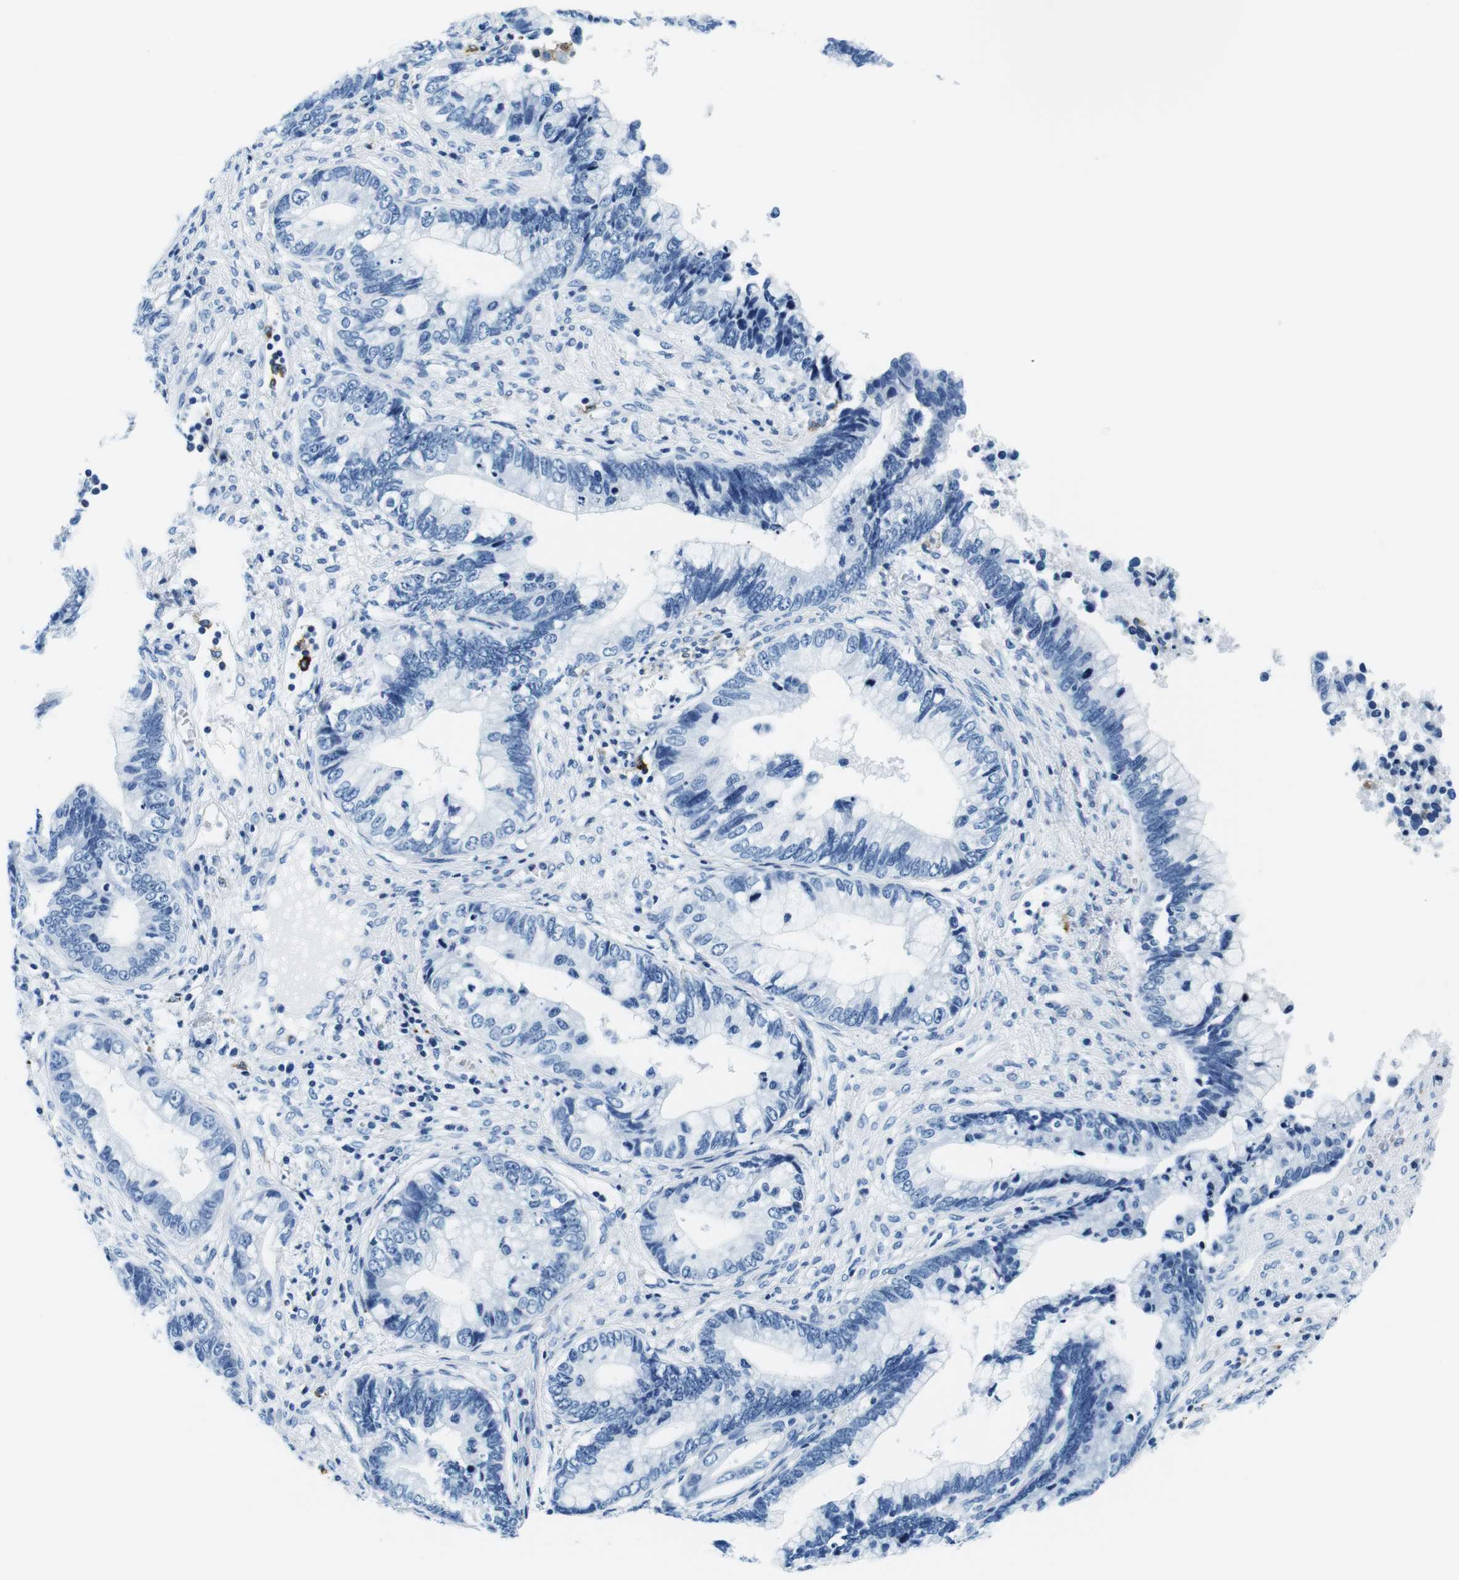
{"staining": {"intensity": "negative", "quantity": "none", "location": "none"}, "tissue": "cervical cancer", "cell_type": "Tumor cells", "image_type": "cancer", "snomed": [{"axis": "morphology", "description": "Adenocarcinoma, NOS"}, {"axis": "topography", "description": "Cervix"}], "caption": "High power microscopy image of an IHC photomicrograph of adenocarcinoma (cervical), revealing no significant positivity in tumor cells.", "gene": "HLA-DRB1", "patient": {"sex": "female", "age": 44}}